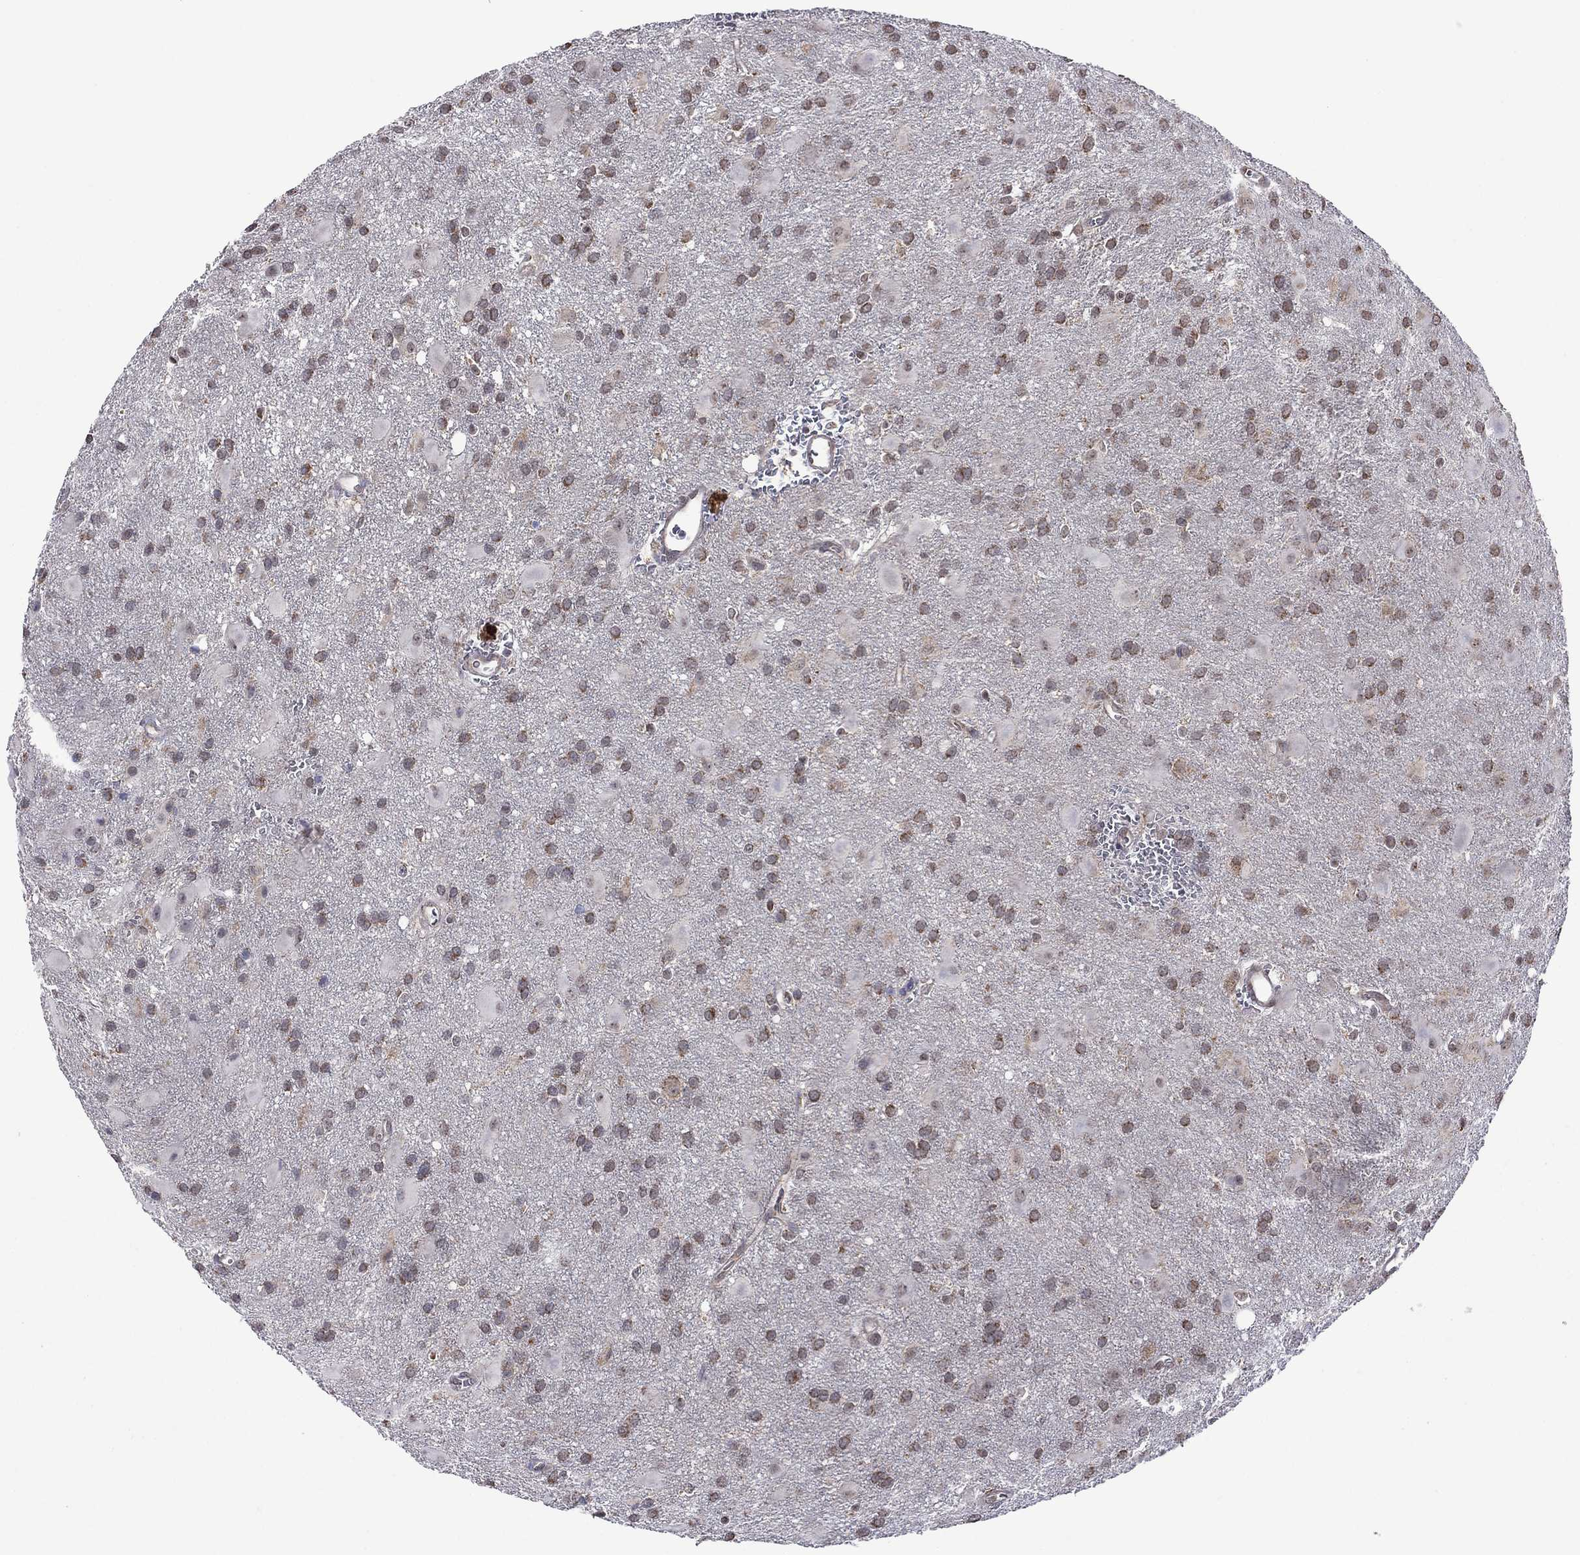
{"staining": {"intensity": "strong", "quantity": ">75%", "location": "cytoplasmic/membranous"}, "tissue": "glioma", "cell_type": "Tumor cells", "image_type": "cancer", "snomed": [{"axis": "morphology", "description": "Glioma, malignant, Low grade"}, {"axis": "topography", "description": "Brain"}], "caption": "Glioma was stained to show a protein in brown. There is high levels of strong cytoplasmic/membranous positivity in about >75% of tumor cells. (Brightfield microscopy of DAB IHC at high magnification).", "gene": "NDUFB1", "patient": {"sex": "male", "age": 58}}